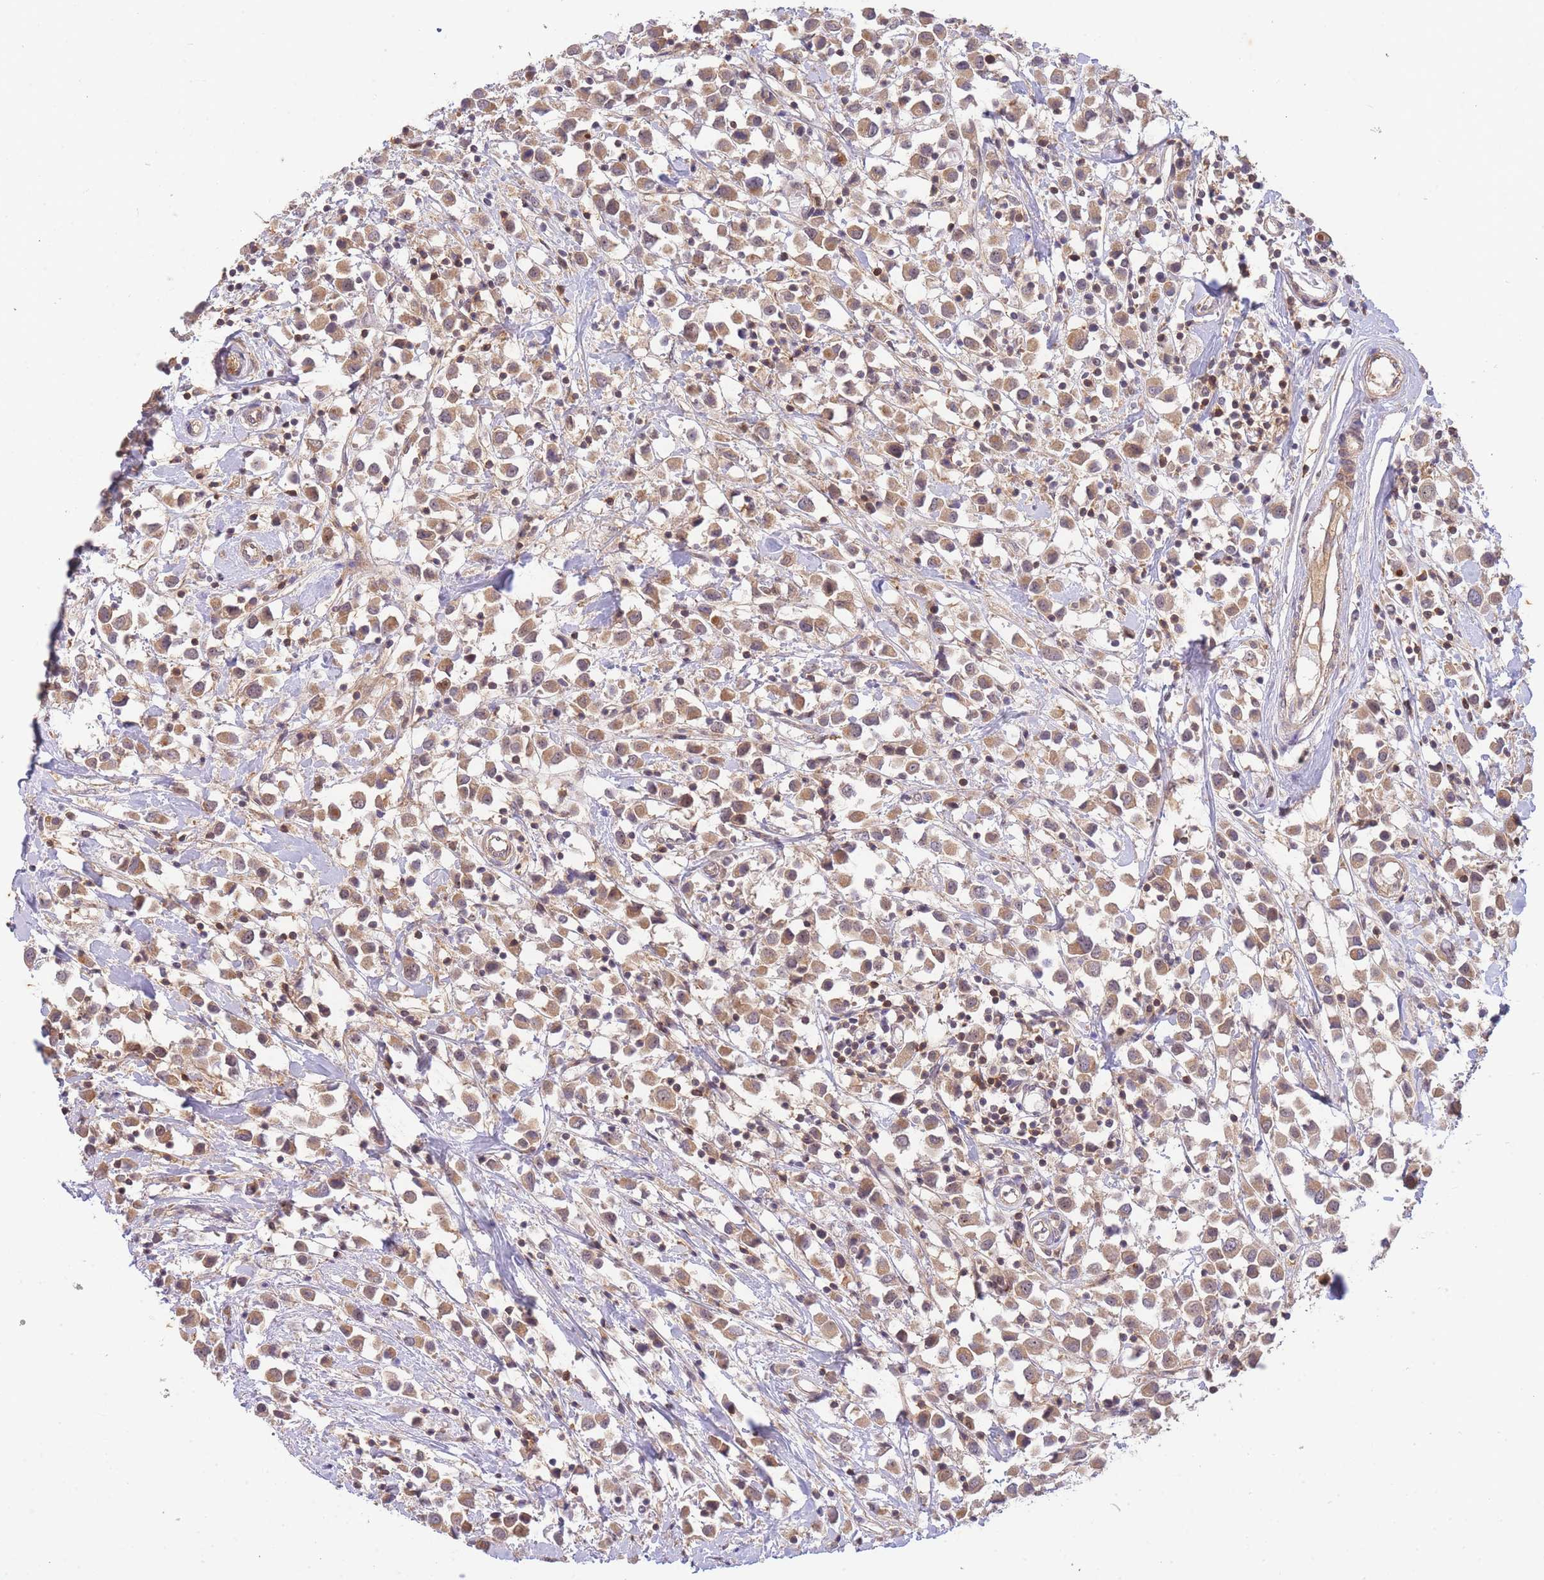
{"staining": {"intensity": "moderate", "quantity": ">75%", "location": "cytoplasmic/membranous"}, "tissue": "breast cancer", "cell_type": "Tumor cells", "image_type": "cancer", "snomed": [{"axis": "morphology", "description": "Duct carcinoma"}, {"axis": "topography", "description": "Breast"}], "caption": "The image shows a brown stain indicating the presence of a protein in the cytoplasmic/membranous of tumor cells in infiltrating ductal carcinoma (breast). The staining was performed using DAB, with brown indicating positive protein expression. Nuclei are stained blue with hematoxylin.", "gene": "ST8SIA4", "patient": {"sex": "female", "age": 61}}